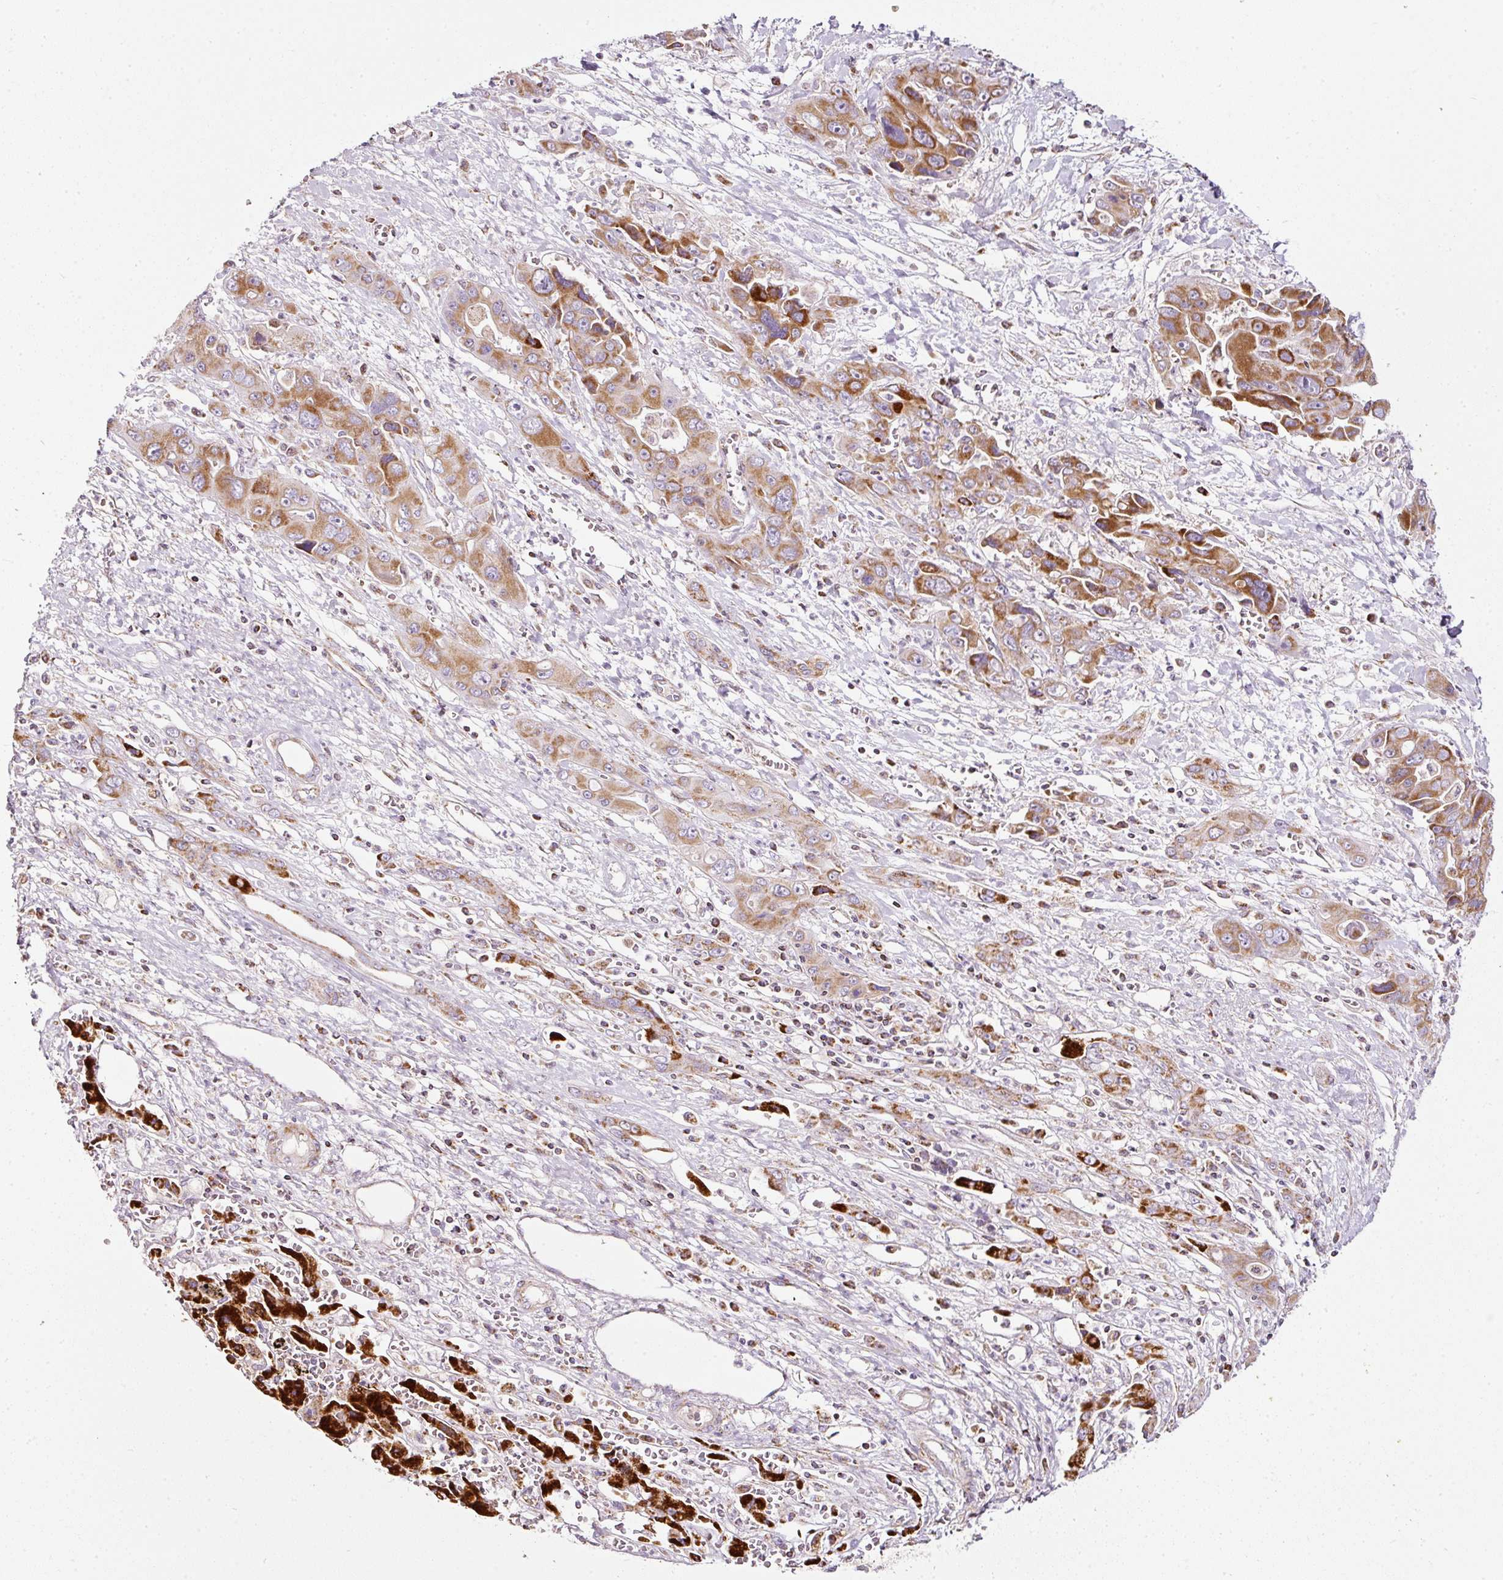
{"staining": {"intensity": "moderate", "quantity": ">75%", "location": "cytoplasmic/membranous"}, "tissue": "liver cancer", "cell_type": "Tumor cells", "image_type": "cancer", "snomed": [{"axis": "morphology", "description": "Cholangiocarcinoma"}, {"axis": "topography", "description": "Liver"}], "caption": "Cholangiocarcinoma (liver) tissue displays moderate cytoplasmic/membranous staining in approximately >75% of tumor cells", "gene": "SDHA", "patient": {"sex": "male", "age": 67}}